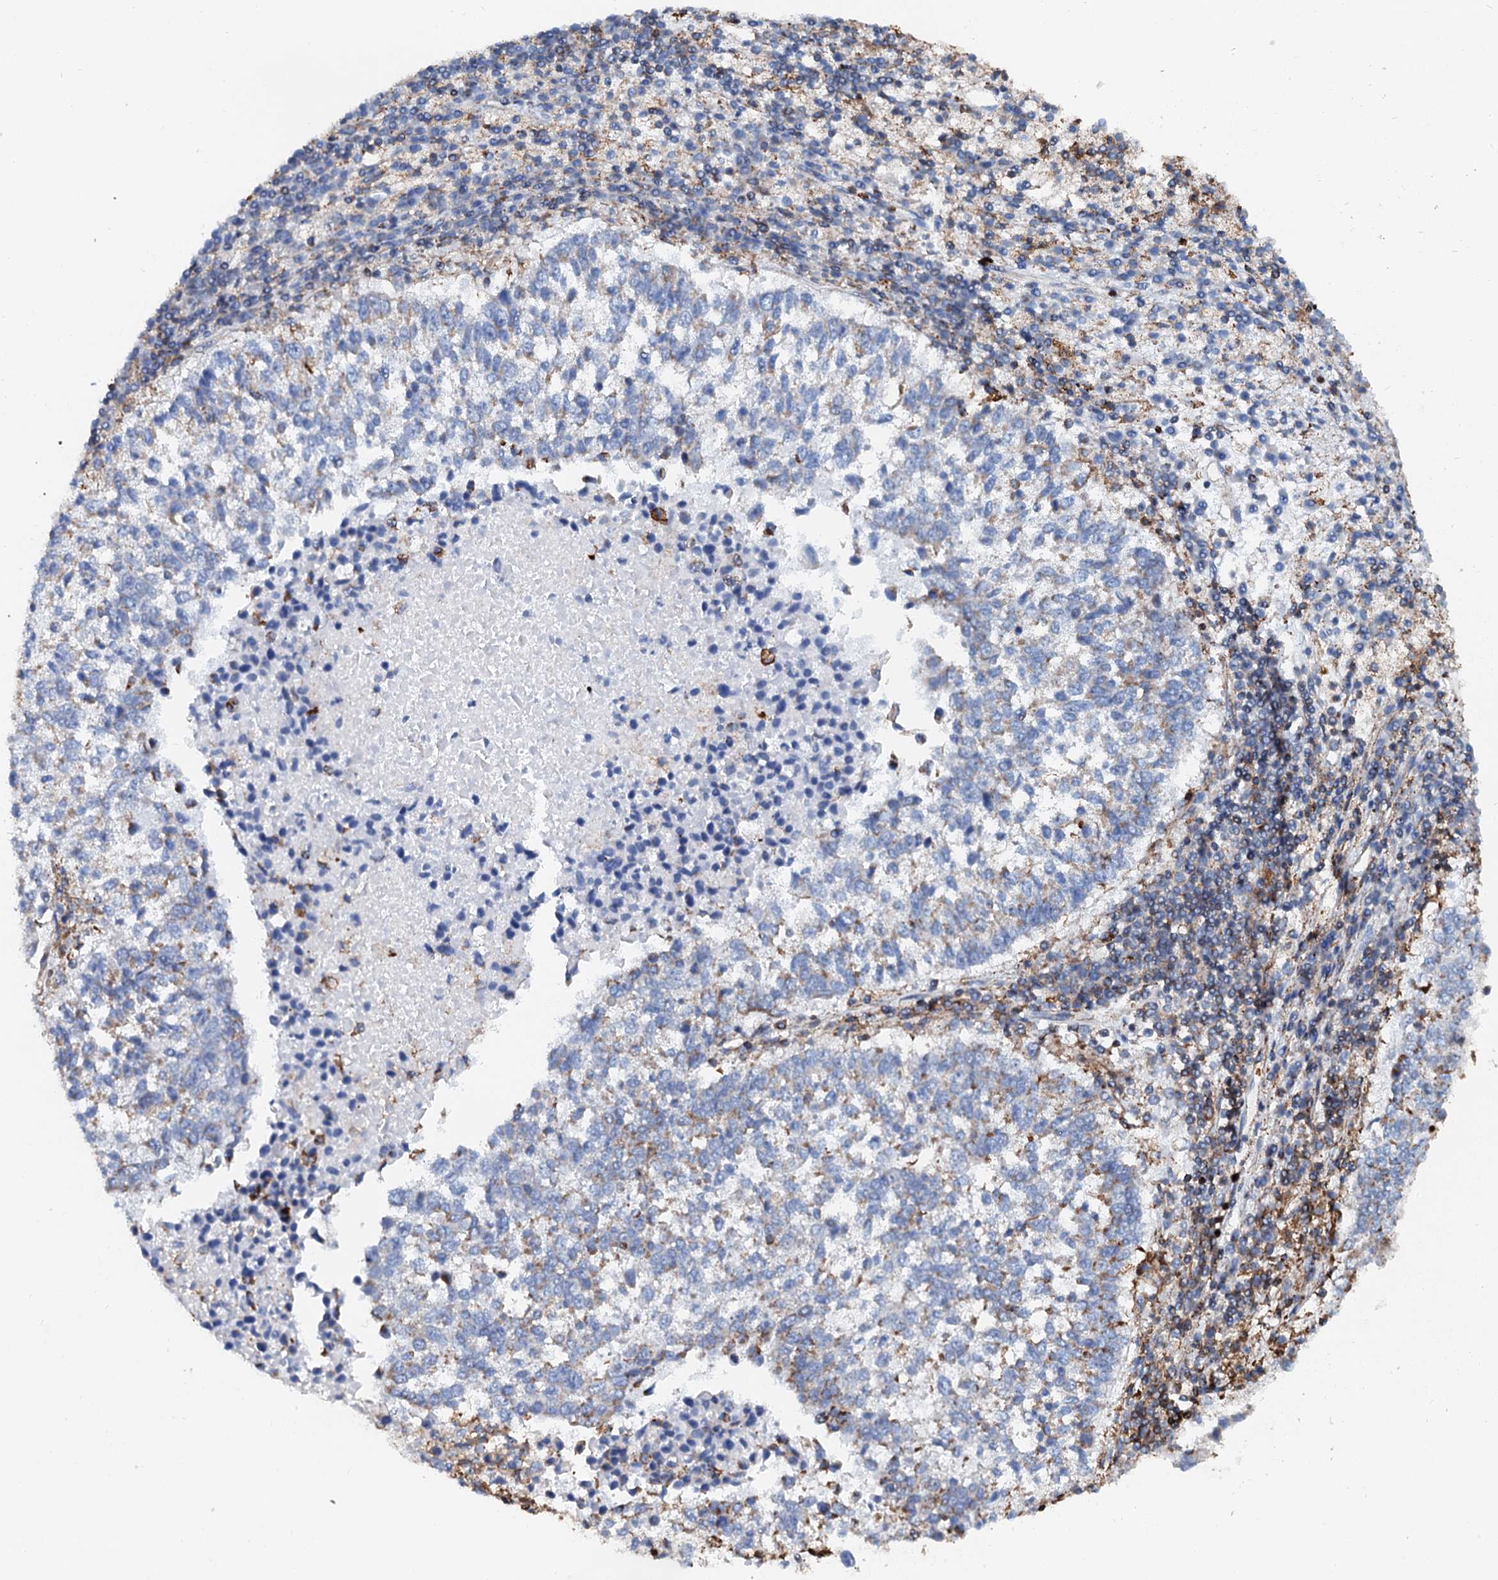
{"staining": {"intensity": "weak", "quantity": "<25%", "location": "cytoplasmic/membranous"}, "tissue": "lung cancer", "cell_type": "Tumor cells", "image_type": "cancer", "snomed": [{"axis": "morphology", "description": "Squamous cell carcinoma, NOS"}, {"axis": "topography", "description": "Lung"}], "caption": "Immunohistochemistry (IHC) image of squamous cell carcinoma (lung) stained for a protein (brown), which exhibits no staining in tumor cells.", "gene": "INTS10", "patient": {"sex": "male", "age": 73}}